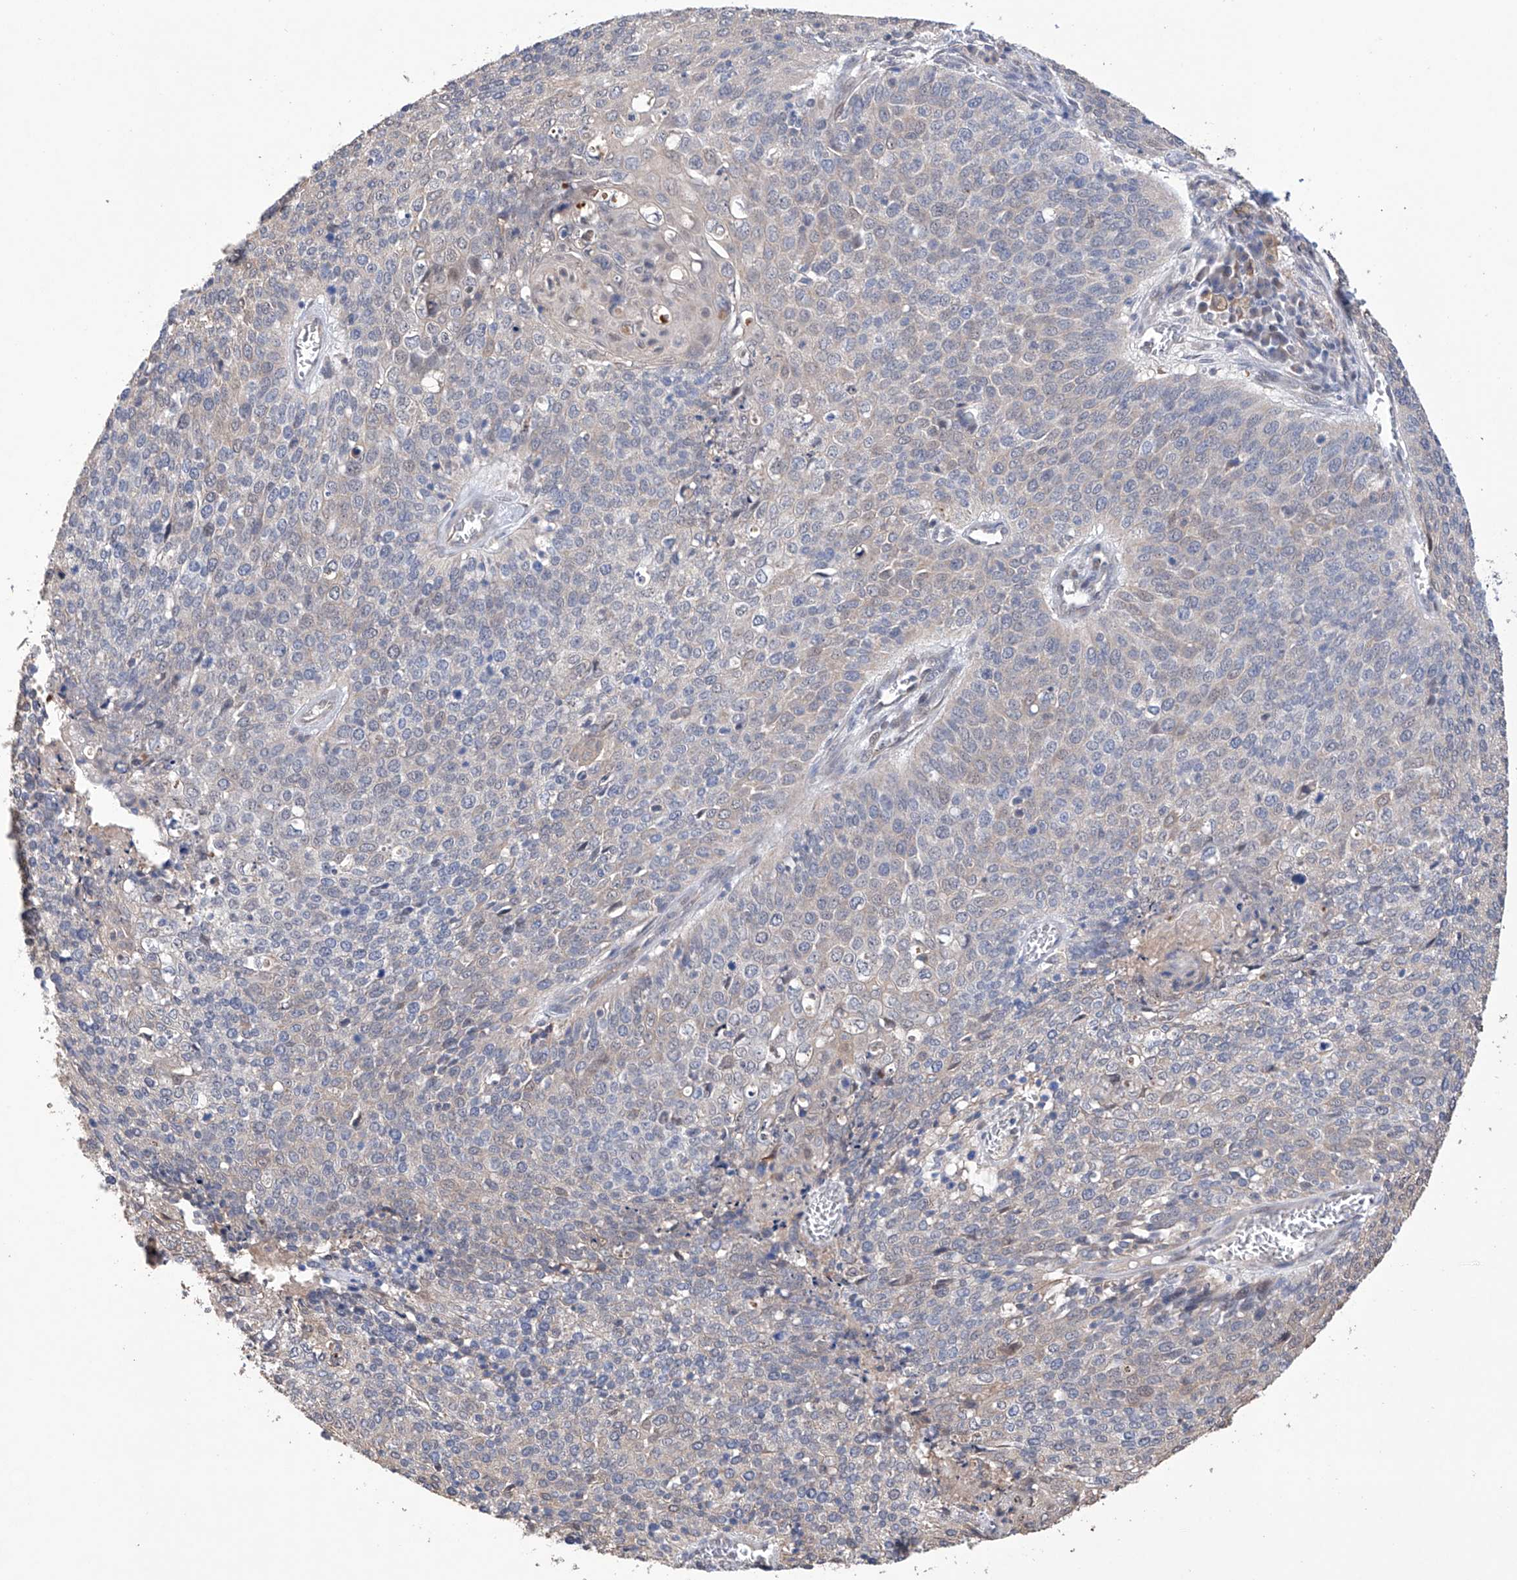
{"staining": {"intensity": "weak", "quantity": "<25%", "location": "cytoplasmic/membranous"}, "tissue": "cervical cancer", "cell_type": "Tumor cells", "image_type": "cancer", "snomed": [{"axis": "morphology", "description": "Squamous cell carcinoma, NOS"}, {"axis": "topography", "description": "Cervix"}], "caption": "Protein analysis of cervical cancer shows no significant expression in tumor cells. Brightfield microscopy of immunohistochemistry (IHC) stained with DAB (3,3'-diaminobenzidine) (brown) and hematoxylin (blue), captured at high magnification.", "gene": "AFG1L", "patient": {"sex": "female", "age": 39}}